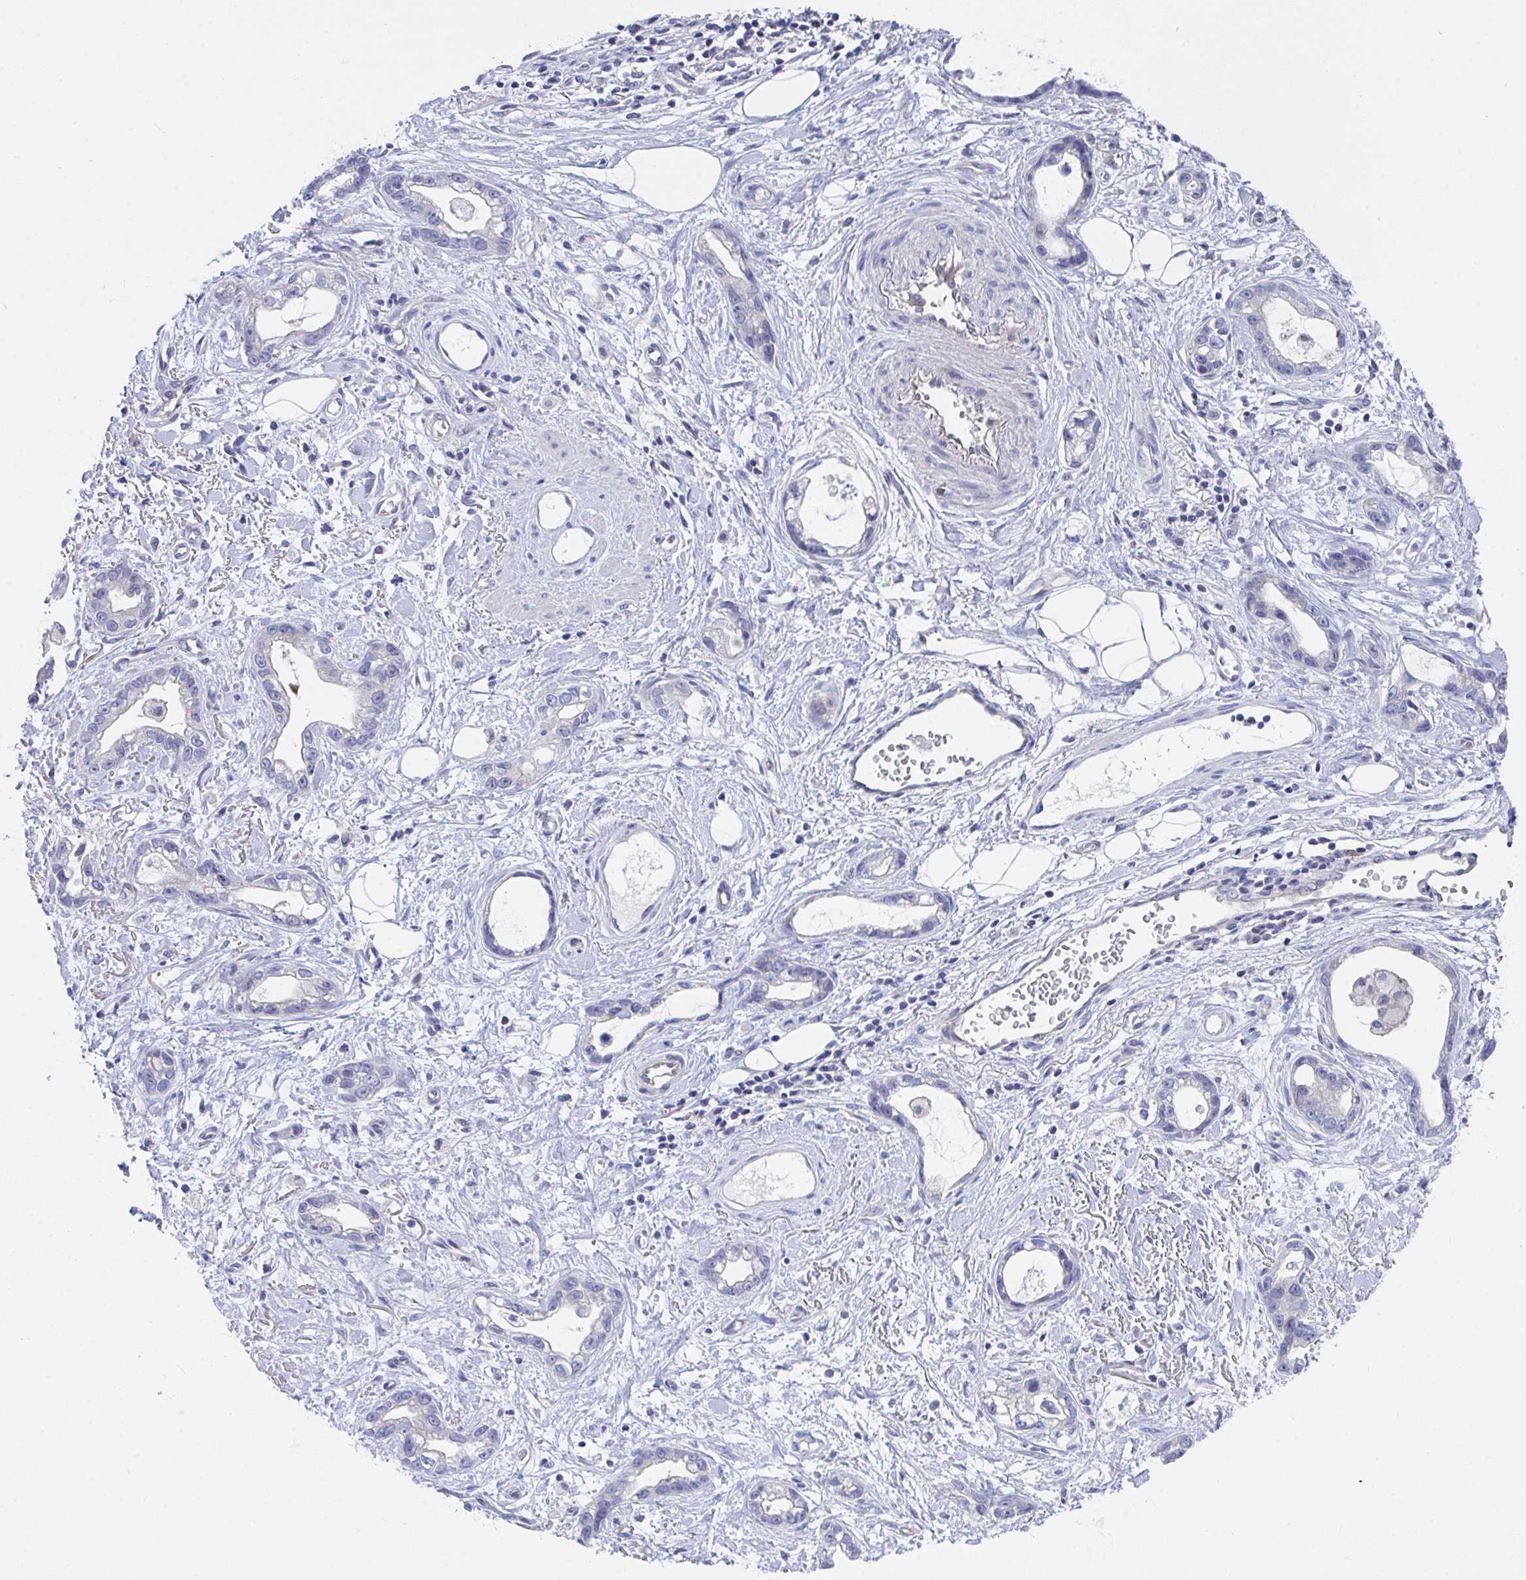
{"staining": {"intensity": "negative", "quantity": "none", "location": "none"}, "tissue": "stomach cancer", "cell_type": "Tumor cells", "image_type": "cancer", "snomed": [{"axis": "morphology", "description": "Adenocarcinoma, NOS"}, {"axis": "topography", "description": "Stomach"}], "caption": "The histopathology image exhibits no staining of tumor cells in stomach cancer (adenocarcinoma). (Stains: DAB immunohistochemistry with hematoxylin counter stain, Microscopy: brightfield microscopy at high magnification).", "gene": "P2RX3", "patient": {"sex": "male", "age": 55}}